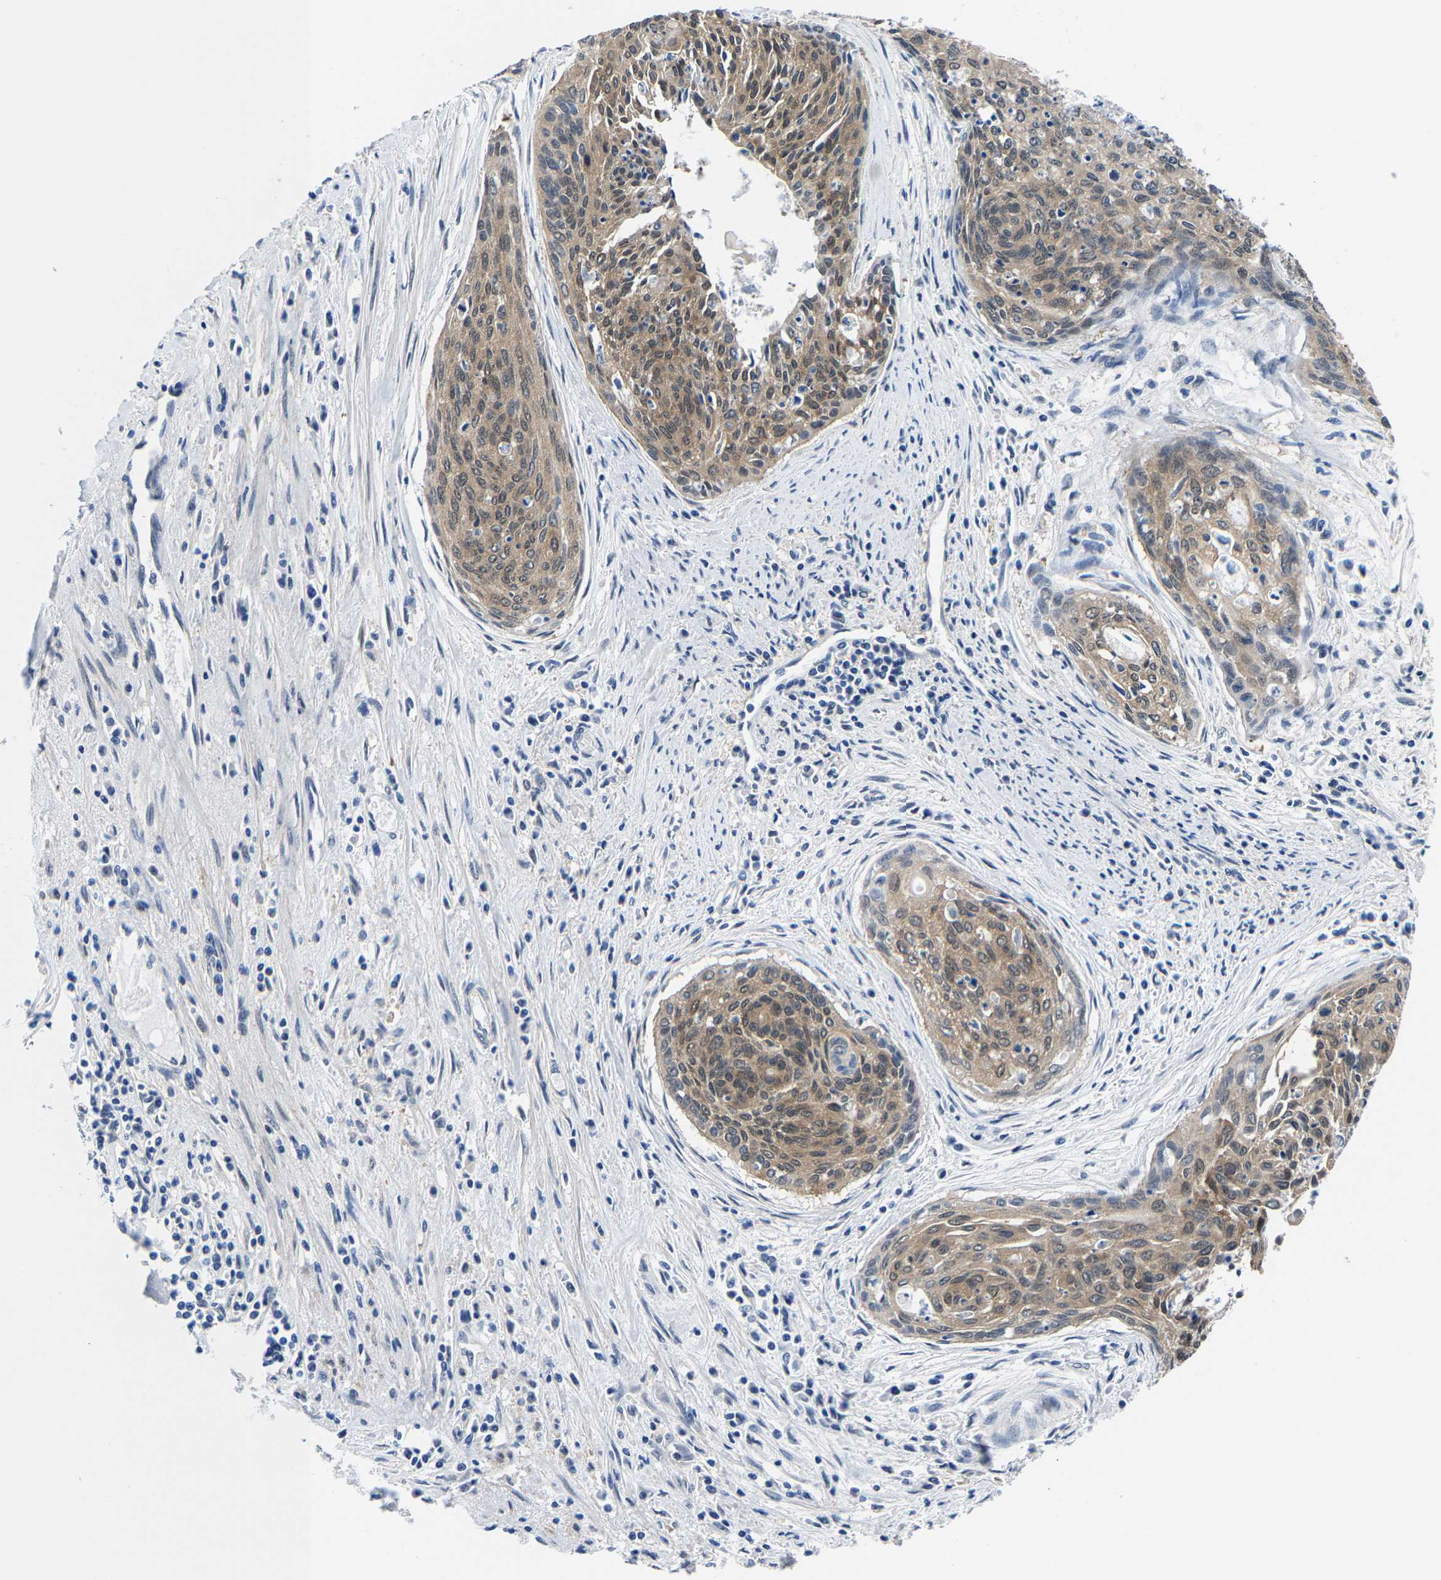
{"staining": {"intensity": "moderate", "quantity": ">75%", "location": "cytoplasmic/membranous"}, "tissue": "cervical cancer", "cell_type": "Tumor cells", "image_type": "cancer", "snomed": [{"axis": "morphology", "description": "Squamous cell carcinoma, NOS"}, {"axis": "topography", "description": "Cervix"}], "caption": "Immunohistochemistry of cervical cancer reveals medium levels of moderate cytoplasmic/membranous staining in approximately >75% of tumor cells. The protein is shown in brown color, while the nuclei are stained blue.", "gene": "SSH3", "patient": {"sex": "female", "age": 55}}